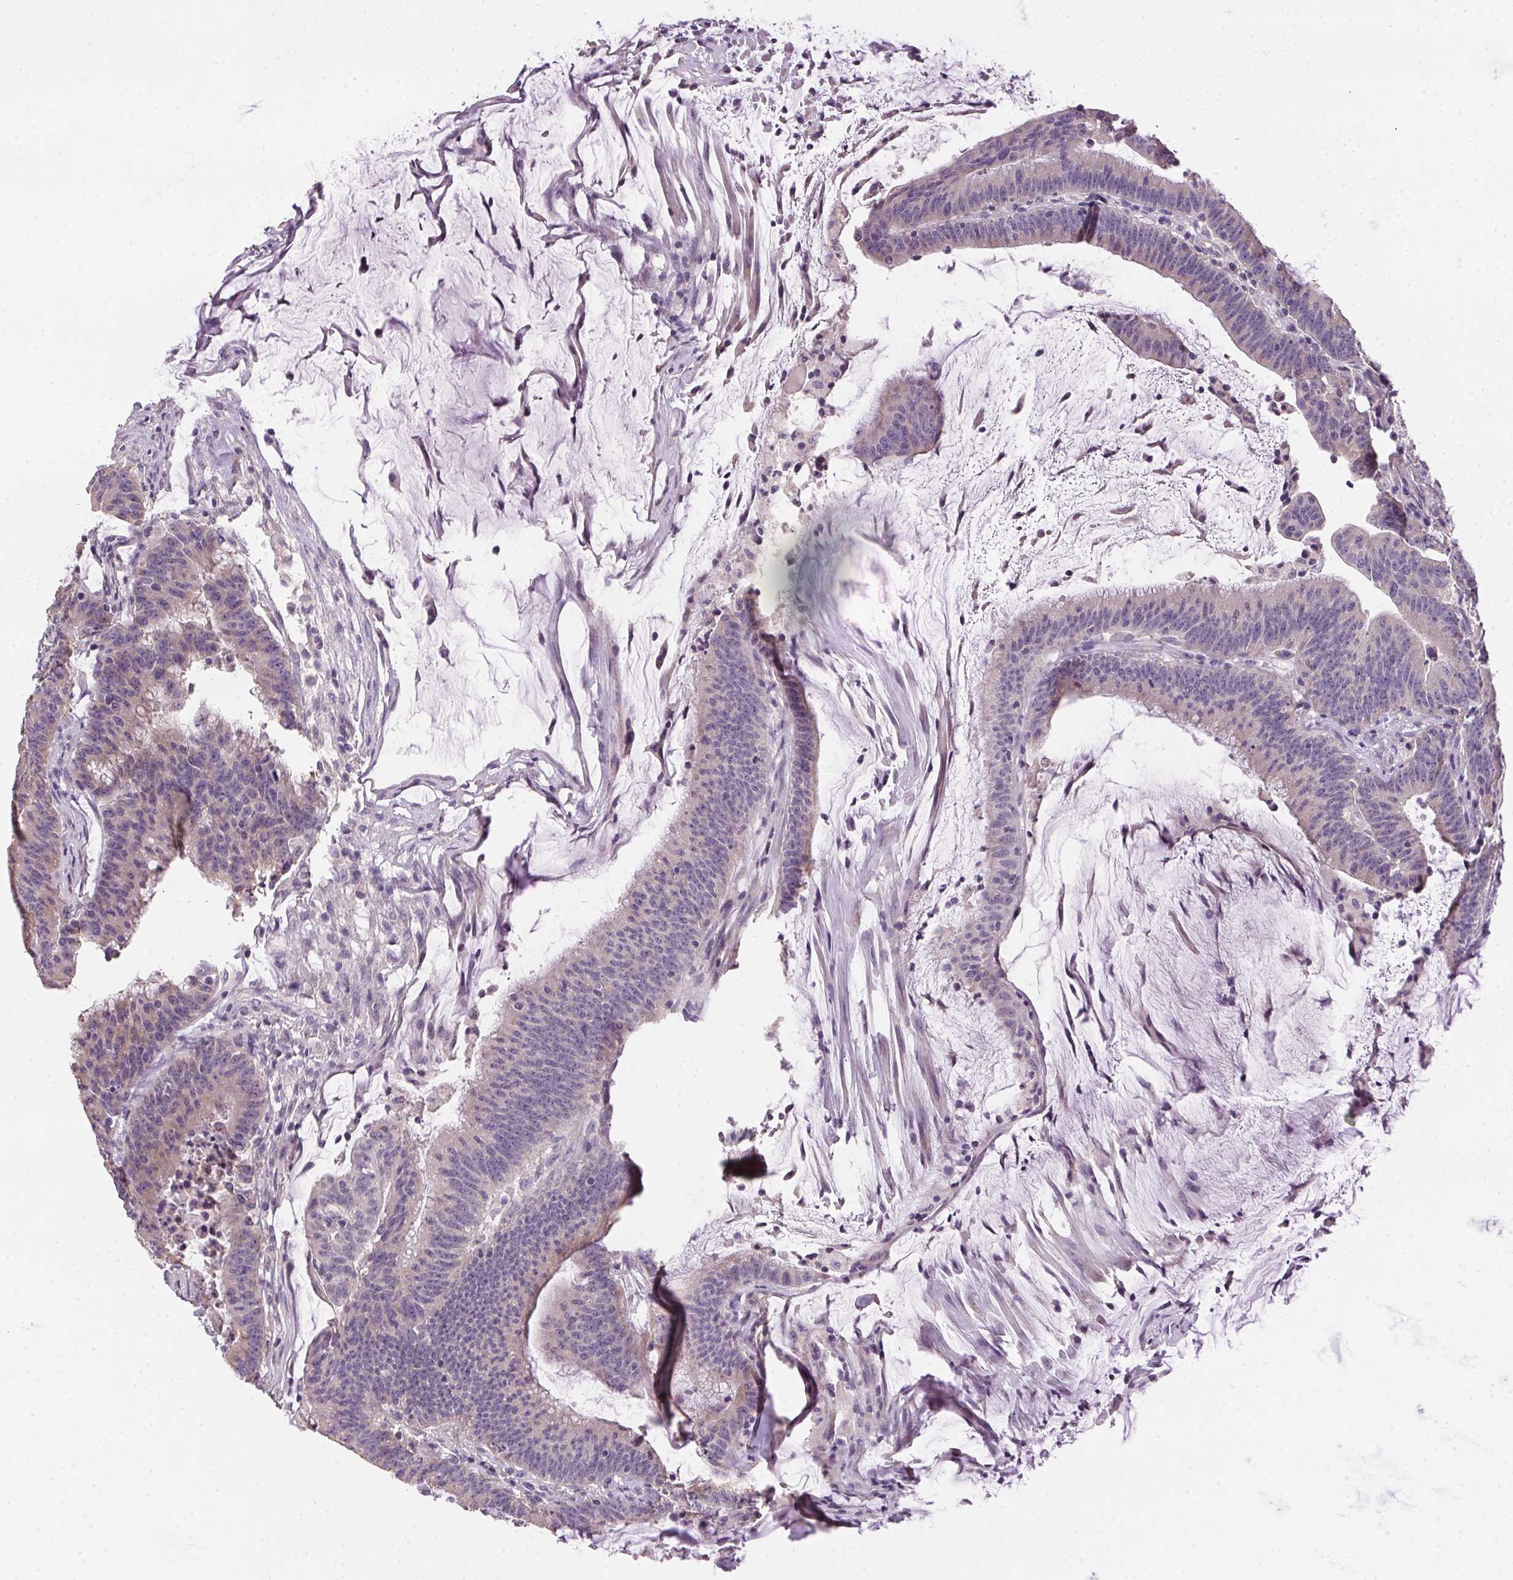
{"staining": {"intensity": "negative", "quantity": "none", "location": "none"}, "tissue": "colorectal cancer", "cell_type": "Tumor cells", "image_type": "cancer", "snomed": [{"axis": "morphology", "description": "Adenocarcinoma, NOS"}, {"axis": "topography", "description": "Colon"}], "caption": "The IHC micrograph has no significant expression in tumor cells of colorectal cancer (adenocarcinoma) tissue.", "gene": "SPACA9", "patient": {"sex": "female", "age": 78}}